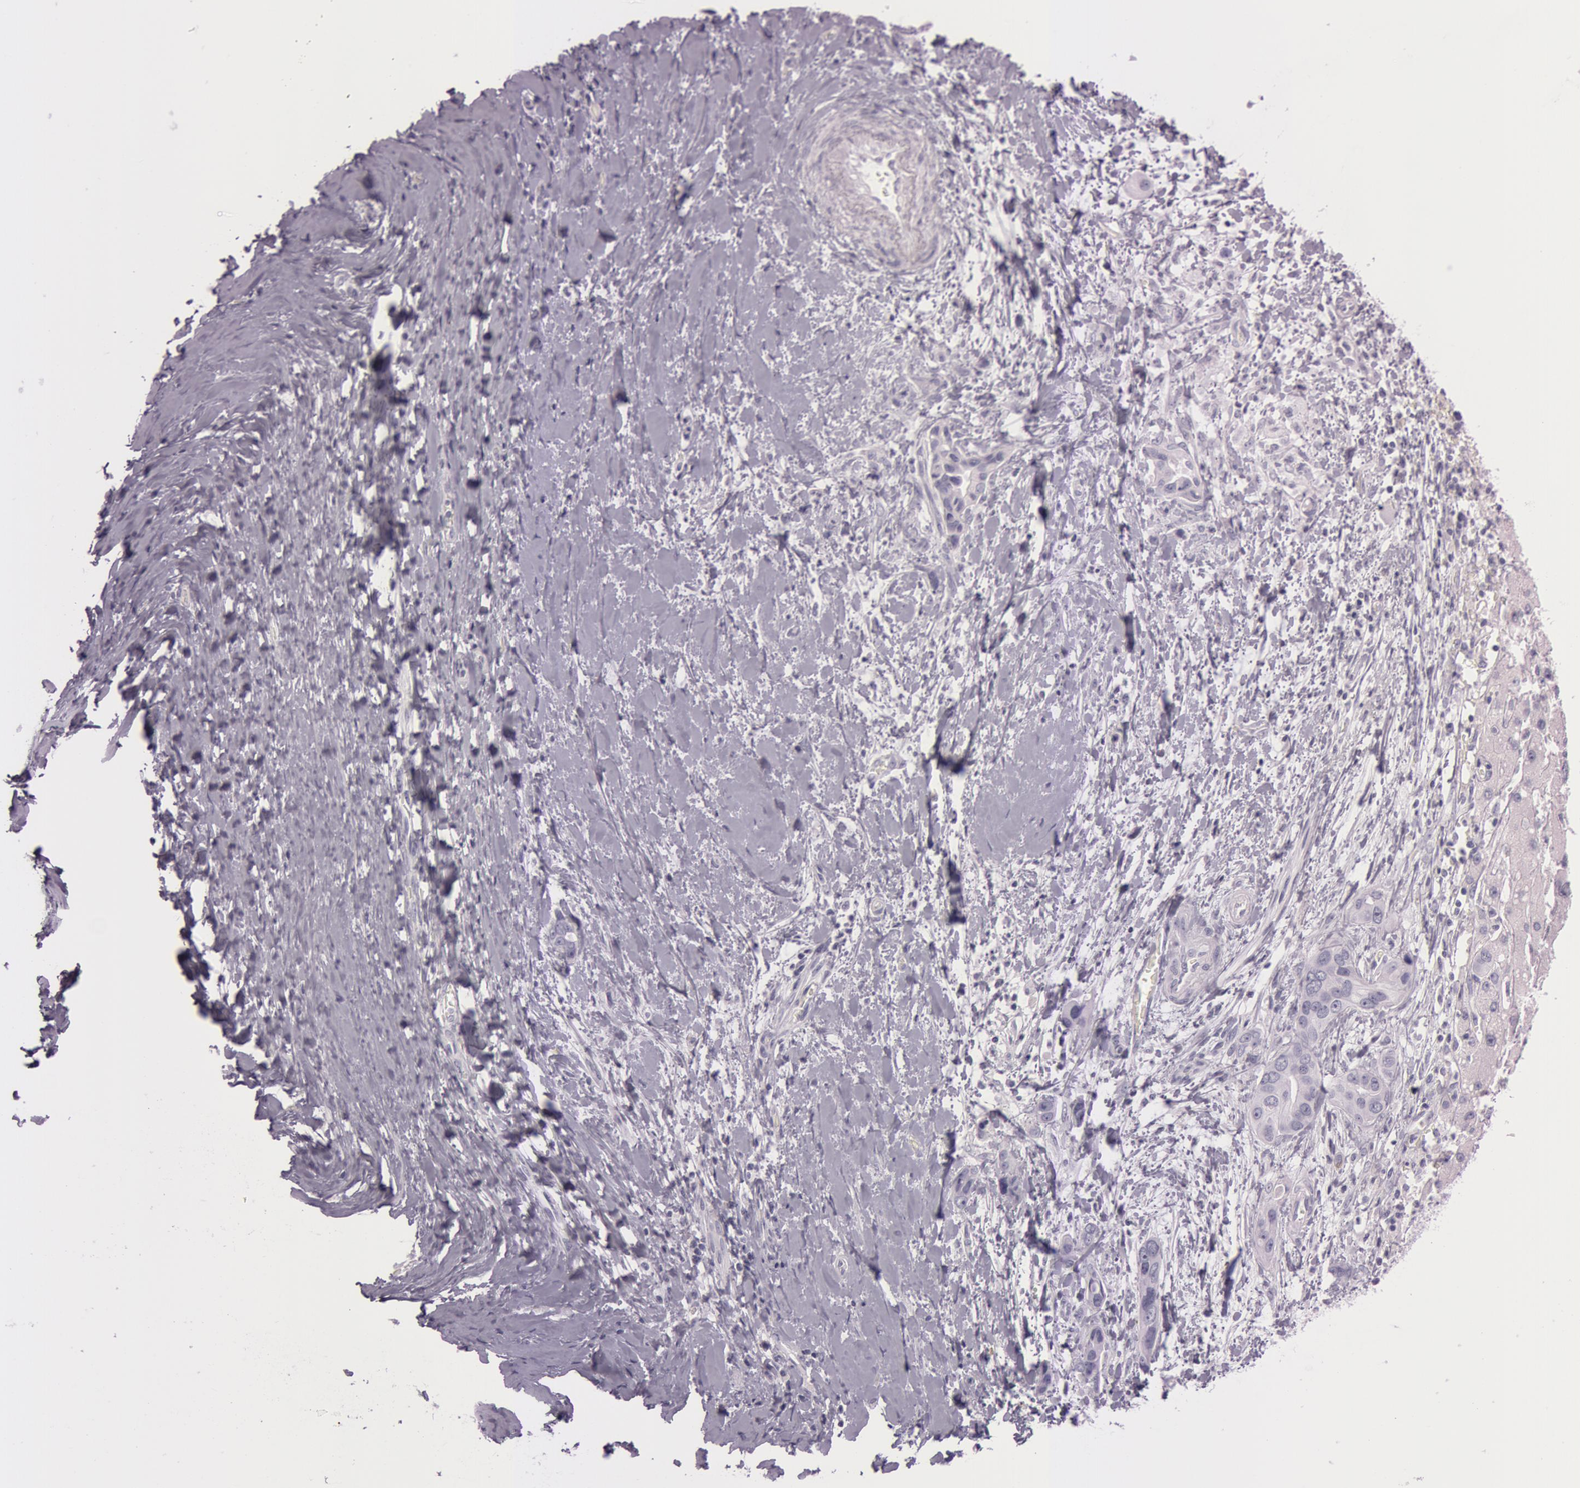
{"staining": {"intensity": "negative", "quantity": "none", "location": "none"}, "tissue": "liver cancer", "cell_type": "Tumor cells", "image_type": "cancer", "snomed": [{"axis": "morphology", "description": "Cholangiocarcinoma"}, {"axis": "topography", "description": "Liver"}], "caption": "Photomicrograph shows no significant protein staining in tumor cells of cholangiocarcinoma (liver). (DAB (3,3'-diaminobenzidine) immunohistochemistry visualized using brightfield microscopy, high magnification).", "gene": "S100A7", "patient": {"sex": "female", "age": 65}}